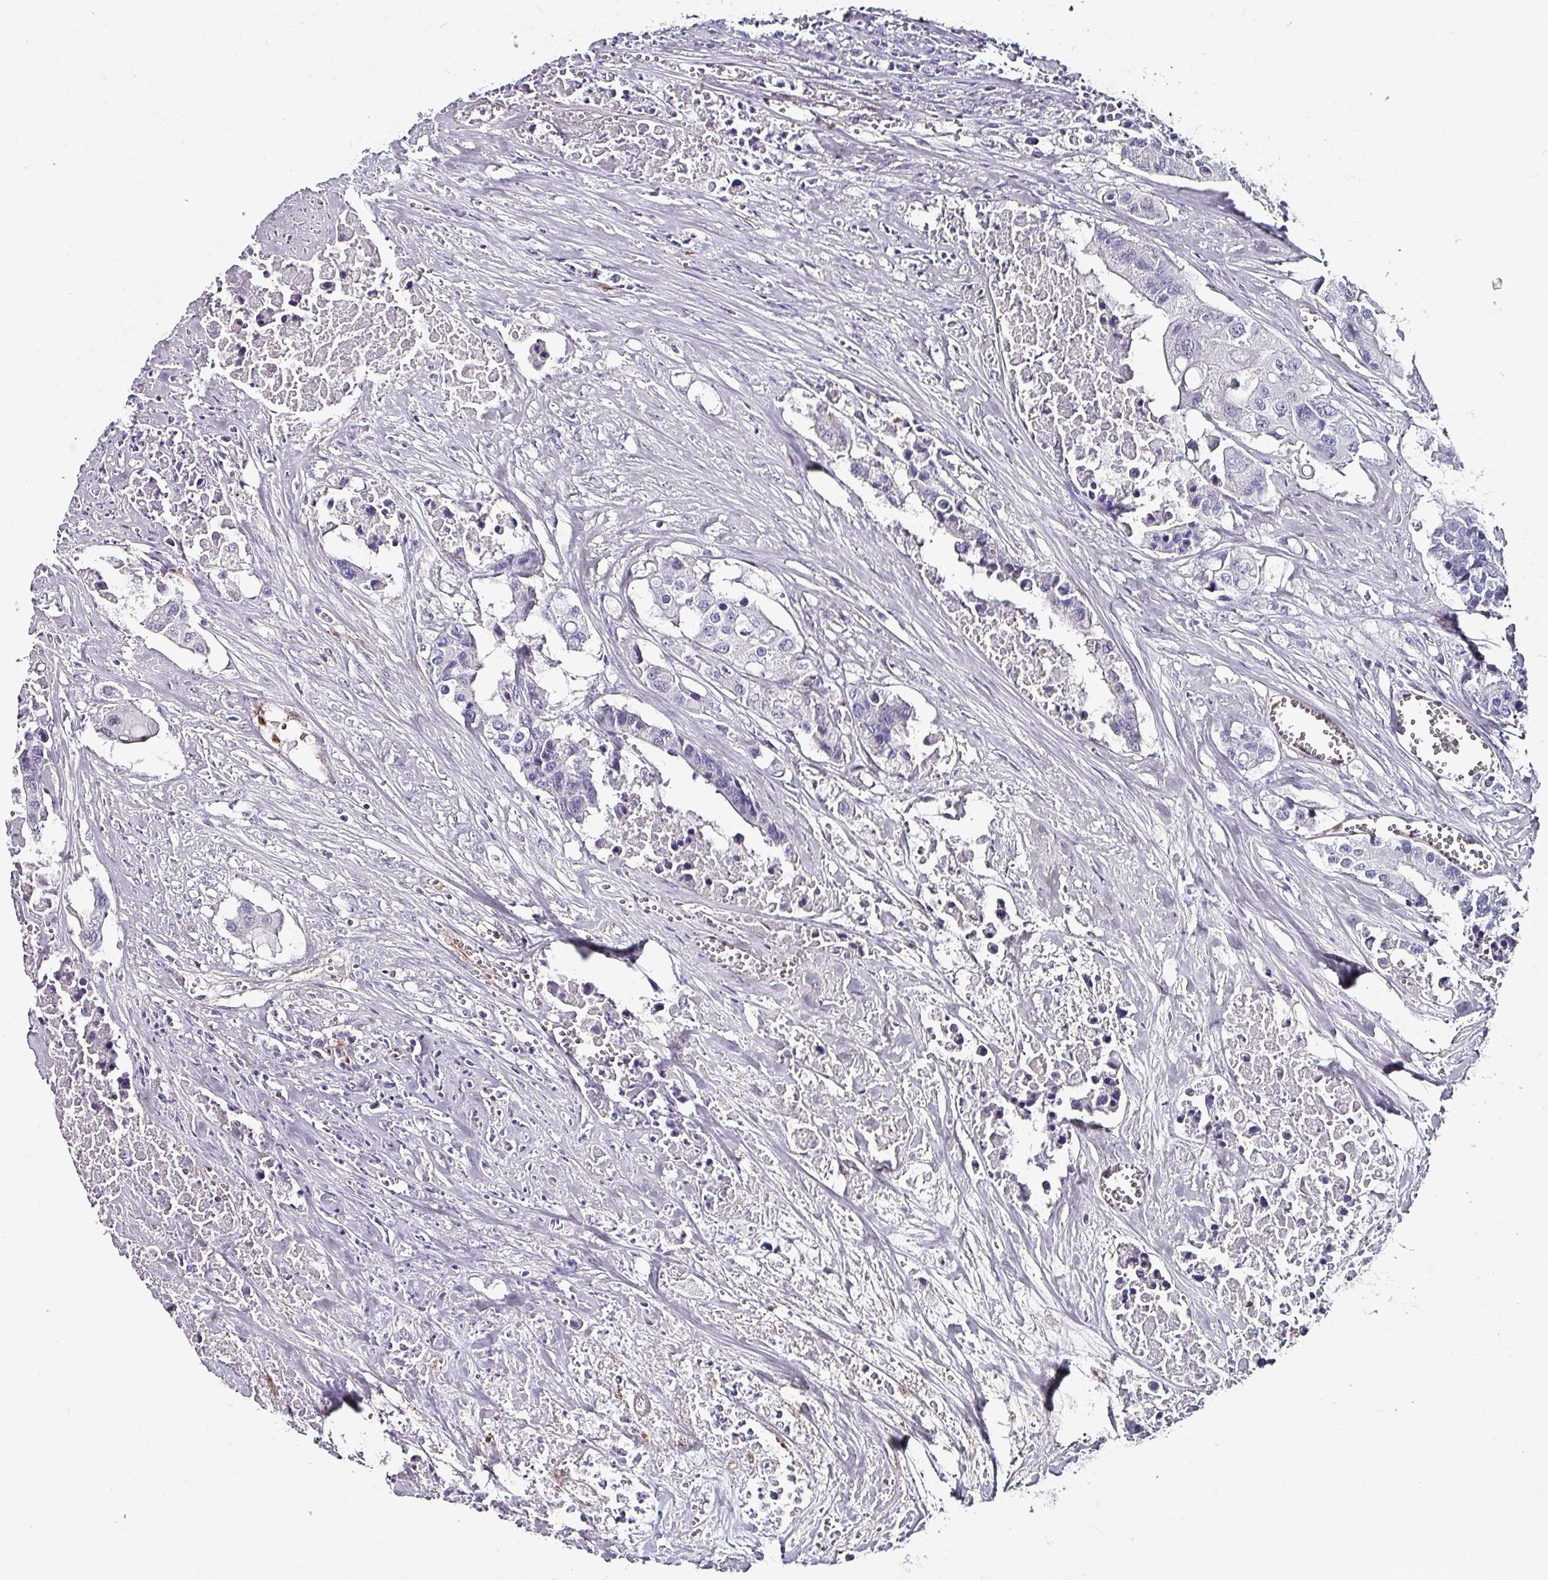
{"staining": {"intensity": "negative", "quantity": "none", "location": "none"}, "tissue": "colorectal cancer", "cell_type": "Tumor cells", "image_type": "cancer", "snomed": [{"axis": "morphology", "description": "Adenocarcinoma, NOS"}, {"axis": "topography", "description": "Colon"}], "caption": "DAB immunohistochemical staining of human colorectal cancer exhibits no significant expression in tumor cells.", "gene": "ZNF816-ZNF321P", "patient": {"sex": "male", "age": 77}}